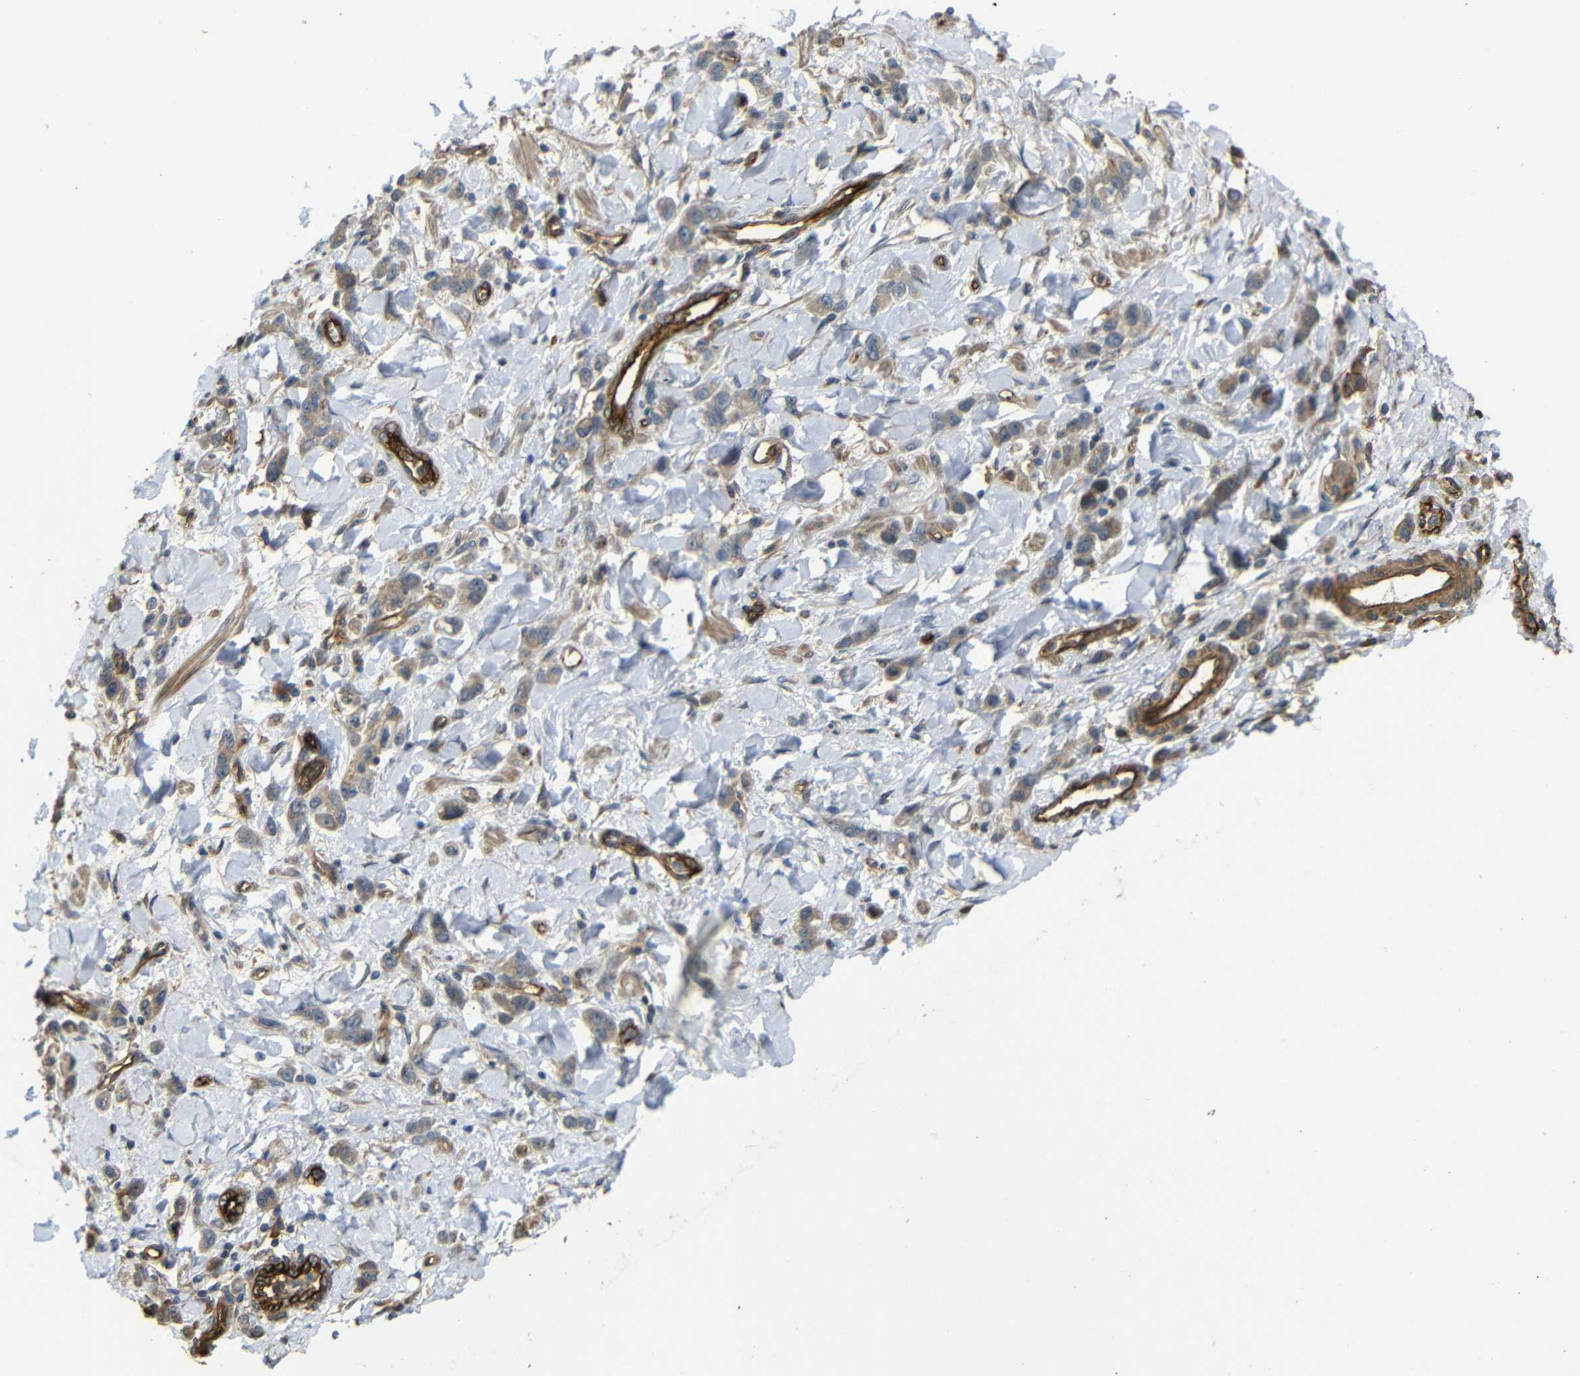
{"staining": {"intensity": "weak", "quantity": ">75%", "location": "cytoplasmic/membranous"}, "tissue": "stomach cancer", "cell_type": "Tumor cells", "image_type": "cancer", "snomed": [{"axis": "morphology", "description": "Normal tissue, NOS"}, {"axis": "morphology", "description": "Adenocarcinoma, NOS"}, {"axis": "topography", "description": "Stomach"}], "caption": "Tumor cells exhibit low levels of weak cytoplasmic/membranous positivity in approximately >75% of cells in human stomach cancer (adenocarcinoma).", "gene": "RELL1", "patient": {"sex": "male", "age": 82}}